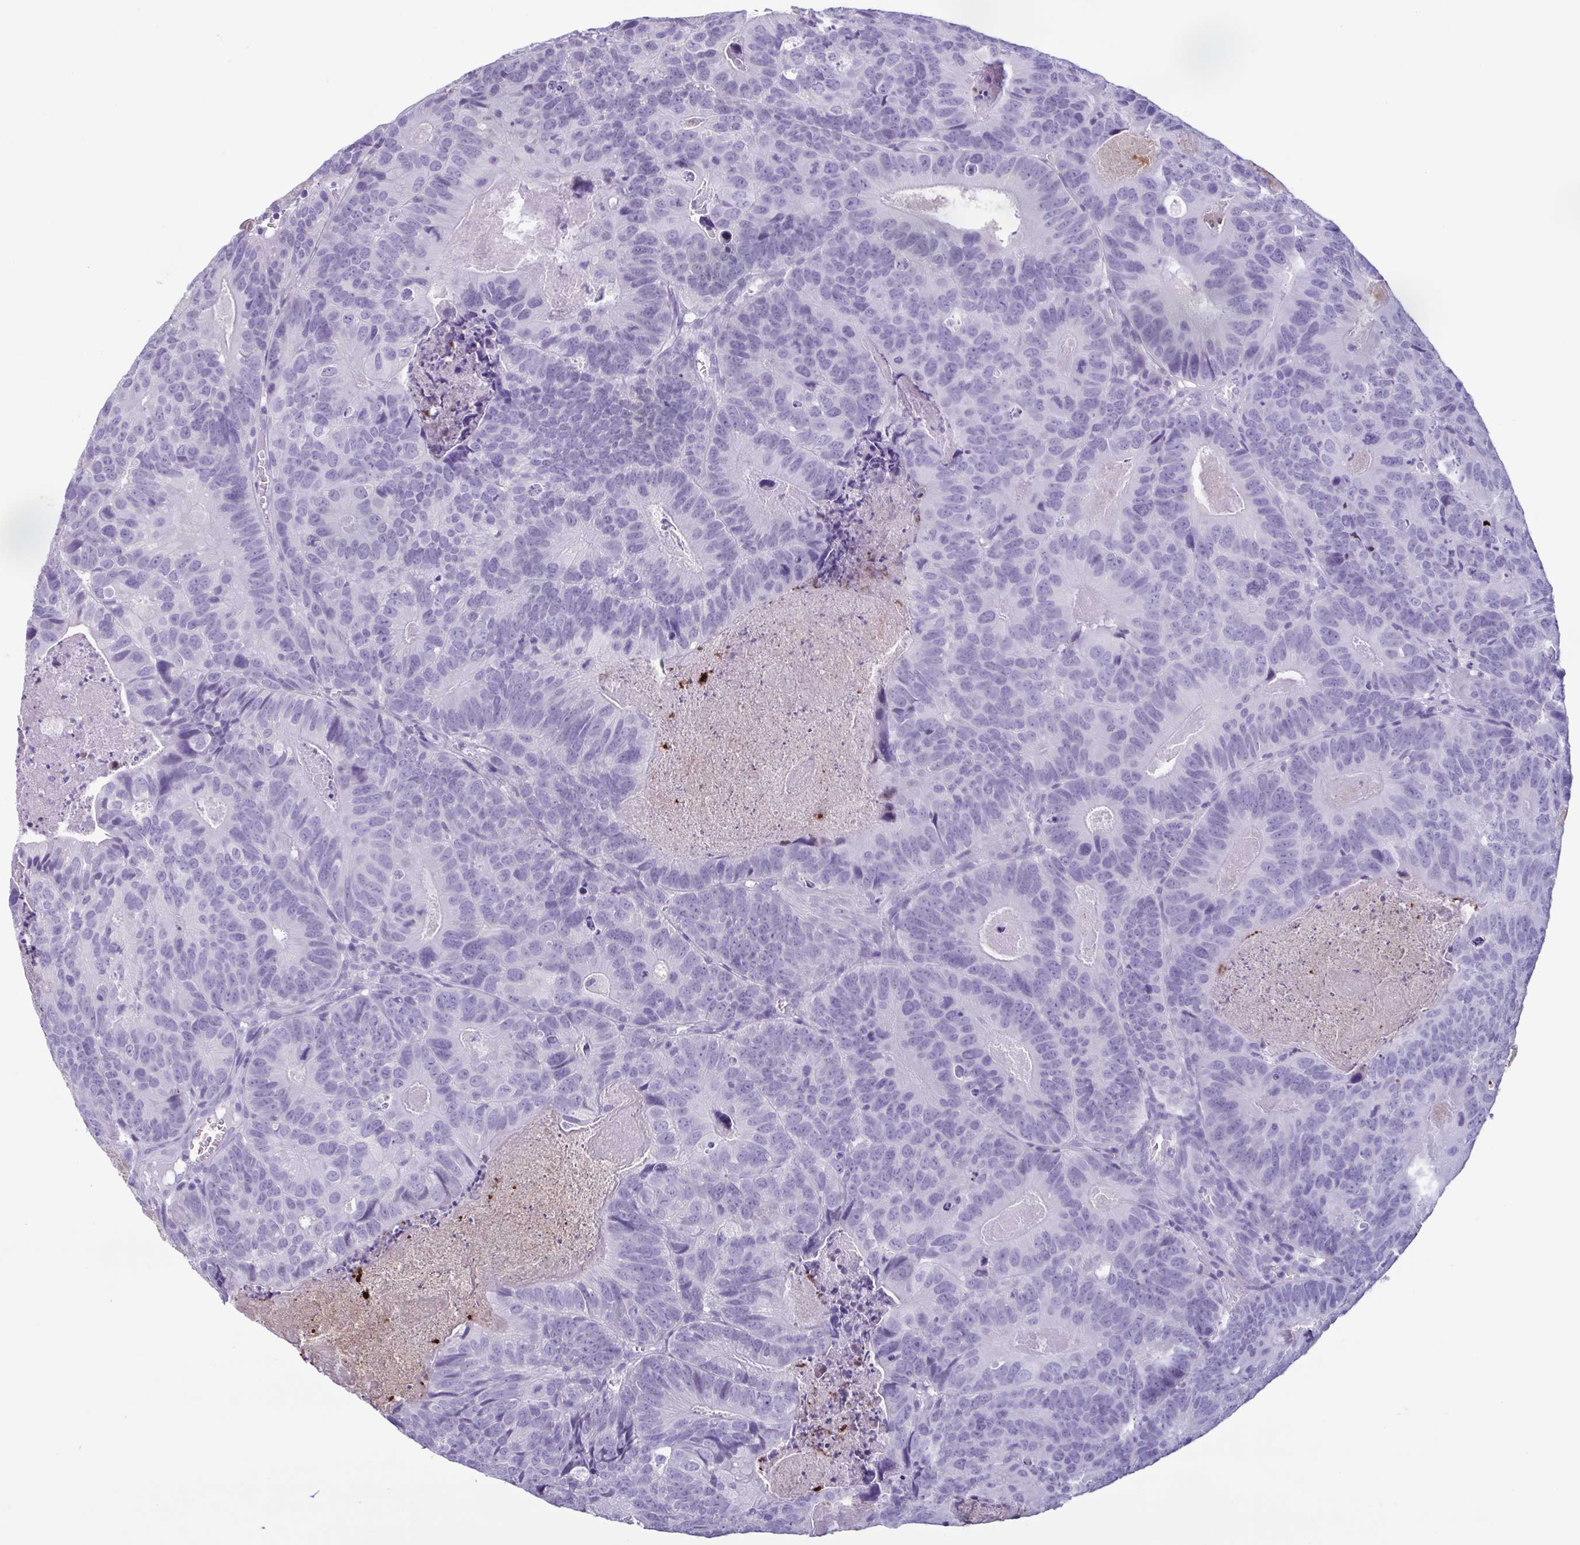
{"staining": {"intensity": "negative", "quantity": "none", "location": "none"}, "tissue": "head and neck cancer", "cell_type": "Tumor cells", "image_type": "cancer", "snomed": [{"axis": "morphology", "description": "Adenocarcinoma, NOS"}, {"axis": "topography", "description": "Head-Neck"}], "caption": "The micrograph displays no staining of tumor cells in adenocarcinoma (head and neck). Brightfield microscopy of immunohistochemistry stained with DAB (brown) and hematoxylin (blue), captured at high magnification.", "gene": "LTF", "patient": {"sex": "male", "age": 62}}